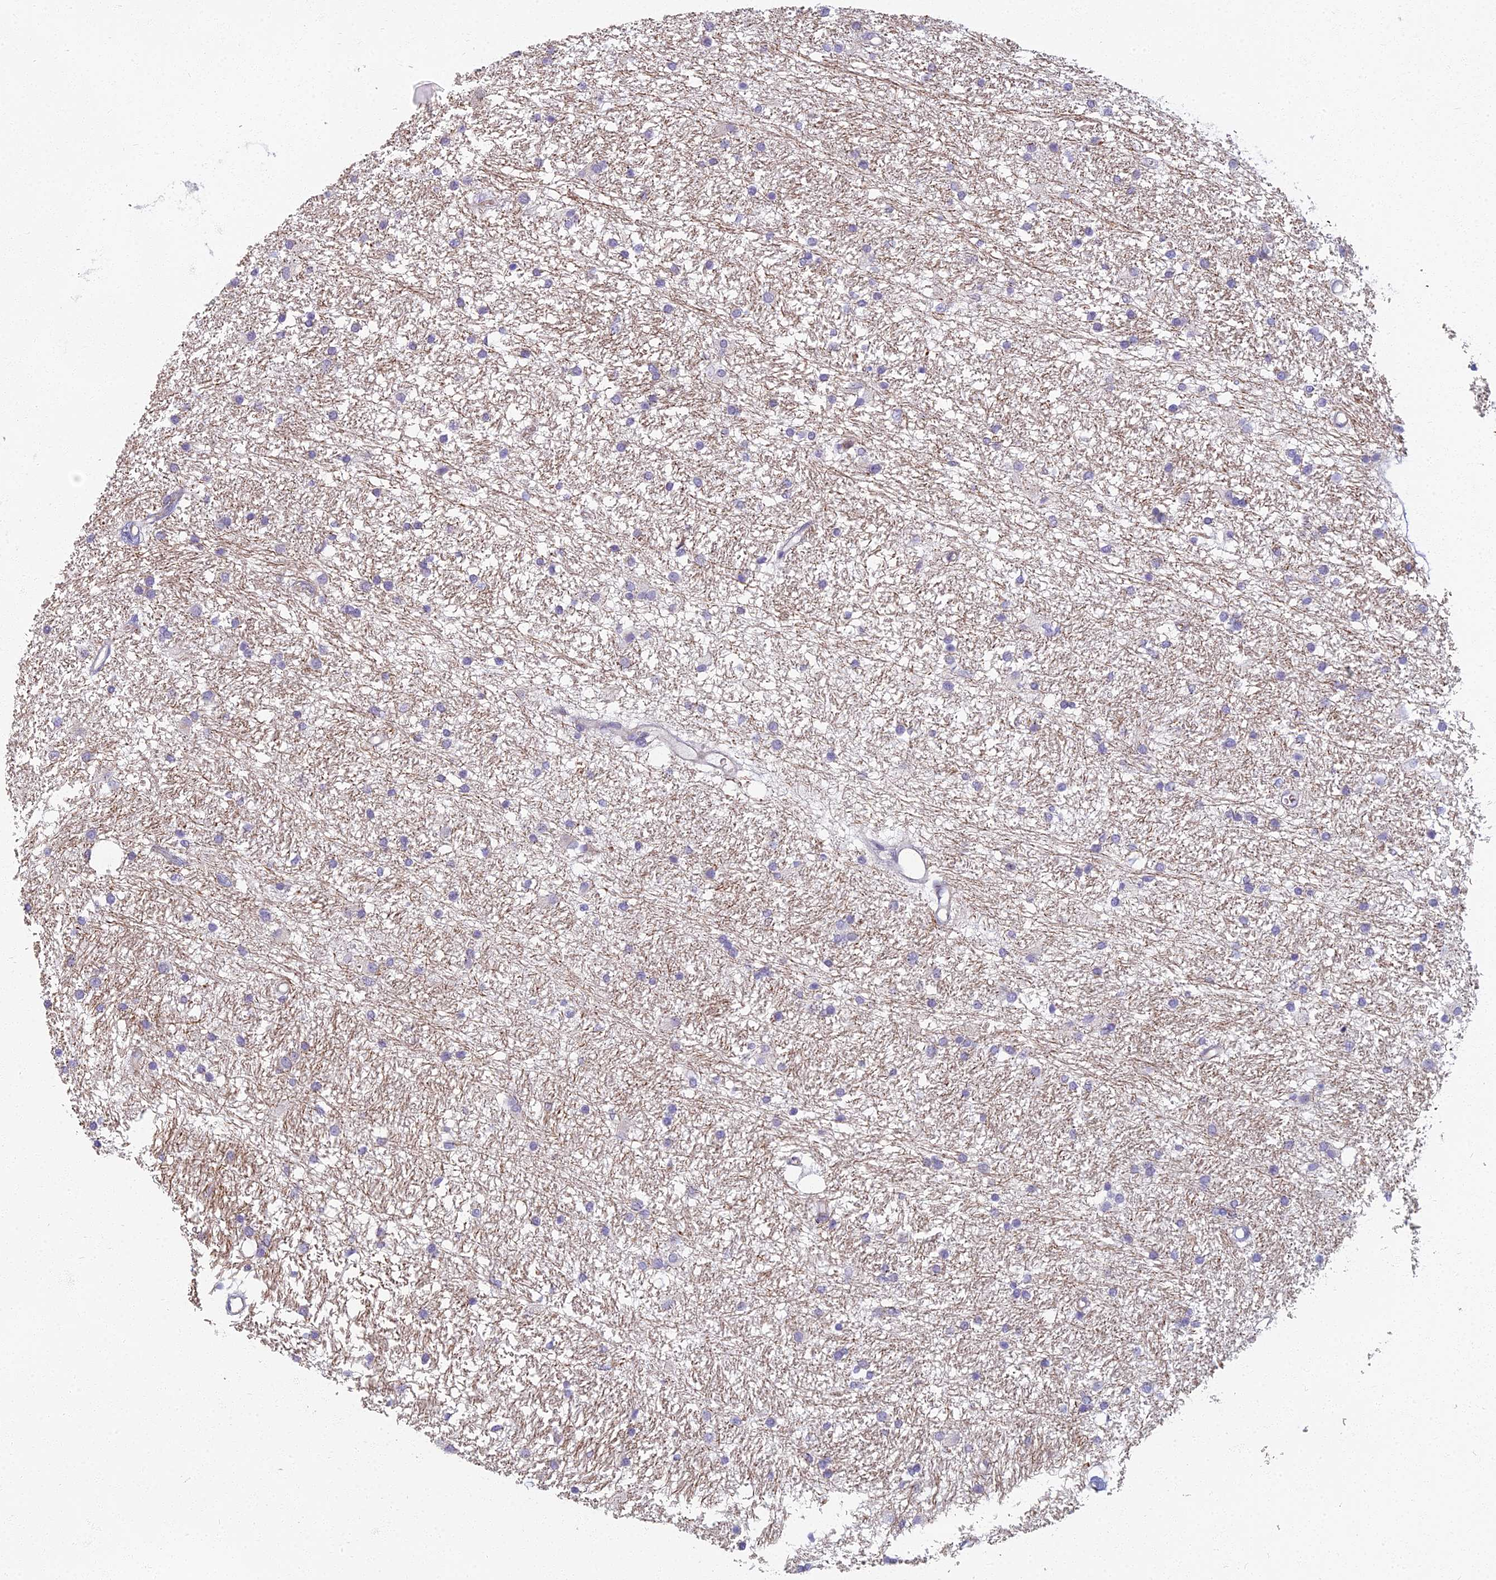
{"staining": {"intensity": "negative", "quantity": "none", "location": "none"}, "tissue": "glioma", "cell_type": "Tumor cells", "image_type": "cancer", "snomed": [{"axis": "morphology", "description": "Glioma, malignant, High grade"}, {"axis": "topography", "description": "Brain"}], "caption": "Micrograph shows no significant protein expression in tumor cells of malignant glioma (high-grade).", "gene": "ARL15", "patient": {"sex": "male", "age": 77}}